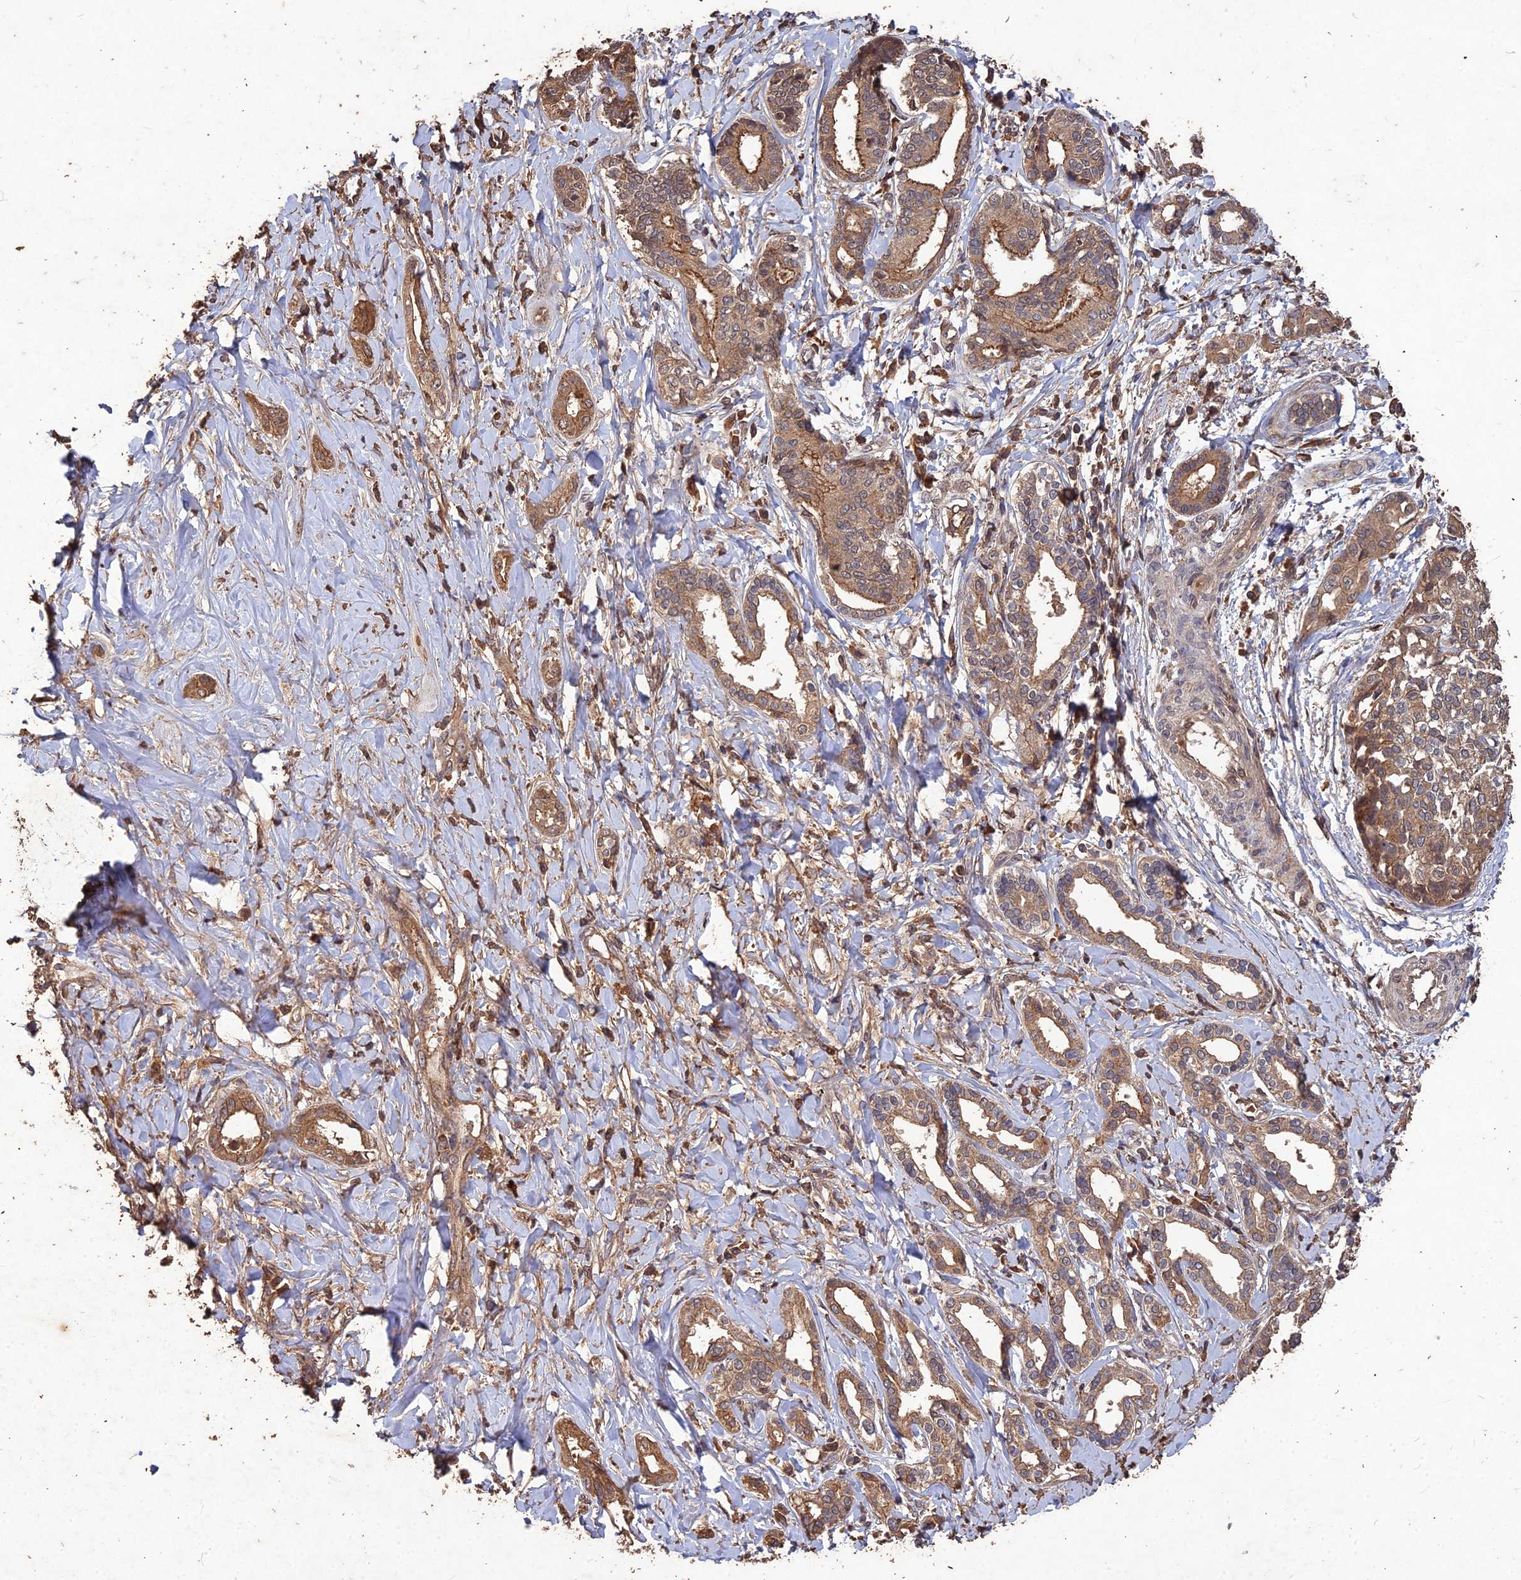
{"staining": {"intensity": "moderate", "quantity": ">75%", "location": "cytoplasmic/membranous"}, "tissue": "liver cancer", "cell_type": "Tumor cells", "image_type": "cancer", "snomed": [{"axis": "morphology", "description": "Cholangiocarcinoma"}, {"axis": "topography", "description": "Liver"}], "caption": "Tumor cells display moderate cytoplasmic/membranous expression in about >75% of cells in liver cholangiocarcinoma.", "gene": "SYMPK", "patient": {"sex": "female", "age": 77}}